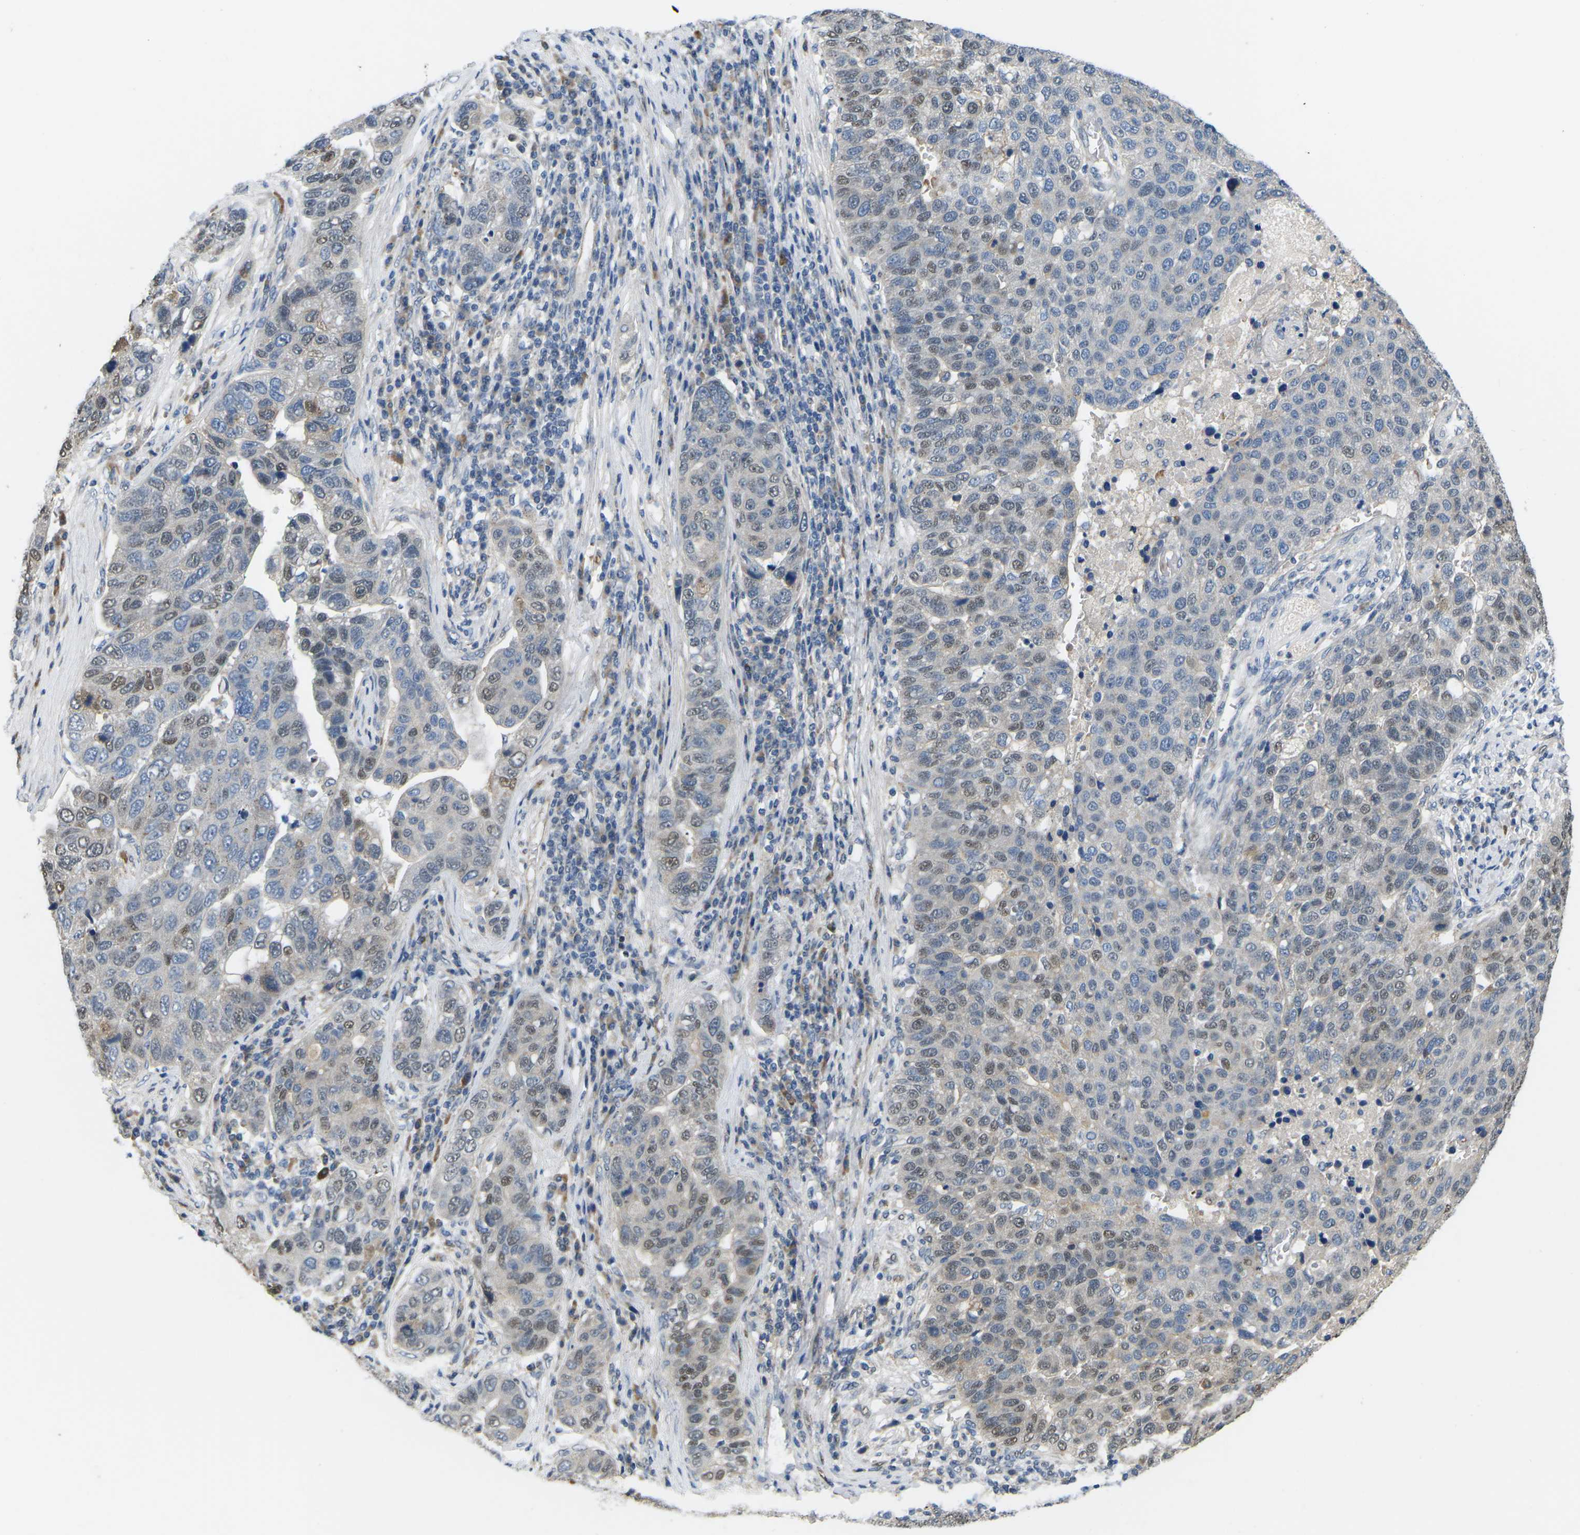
{"staining": {"intensity": "weak", "quantity": "25%-75%", "location": "cytoplasmic/membranous,nuclear"}, "tissue": "pancreatic cancer", "cell_type": "Tumor cells", "image_type": "cancer", "snomed": [{"axis": "morphology", "description": "Adenocarcinoma, NOS"}, {"axis": "topography", "description": "Pancreas"}], "caption": "Weak cytoplasmic/membranous and nuclear staining is identified in about 25%-75% of tumor cells in pancreatic adenocarcinoma.", "gene": "ERBB4", "patient": {"sex": "female", "age": 61}}